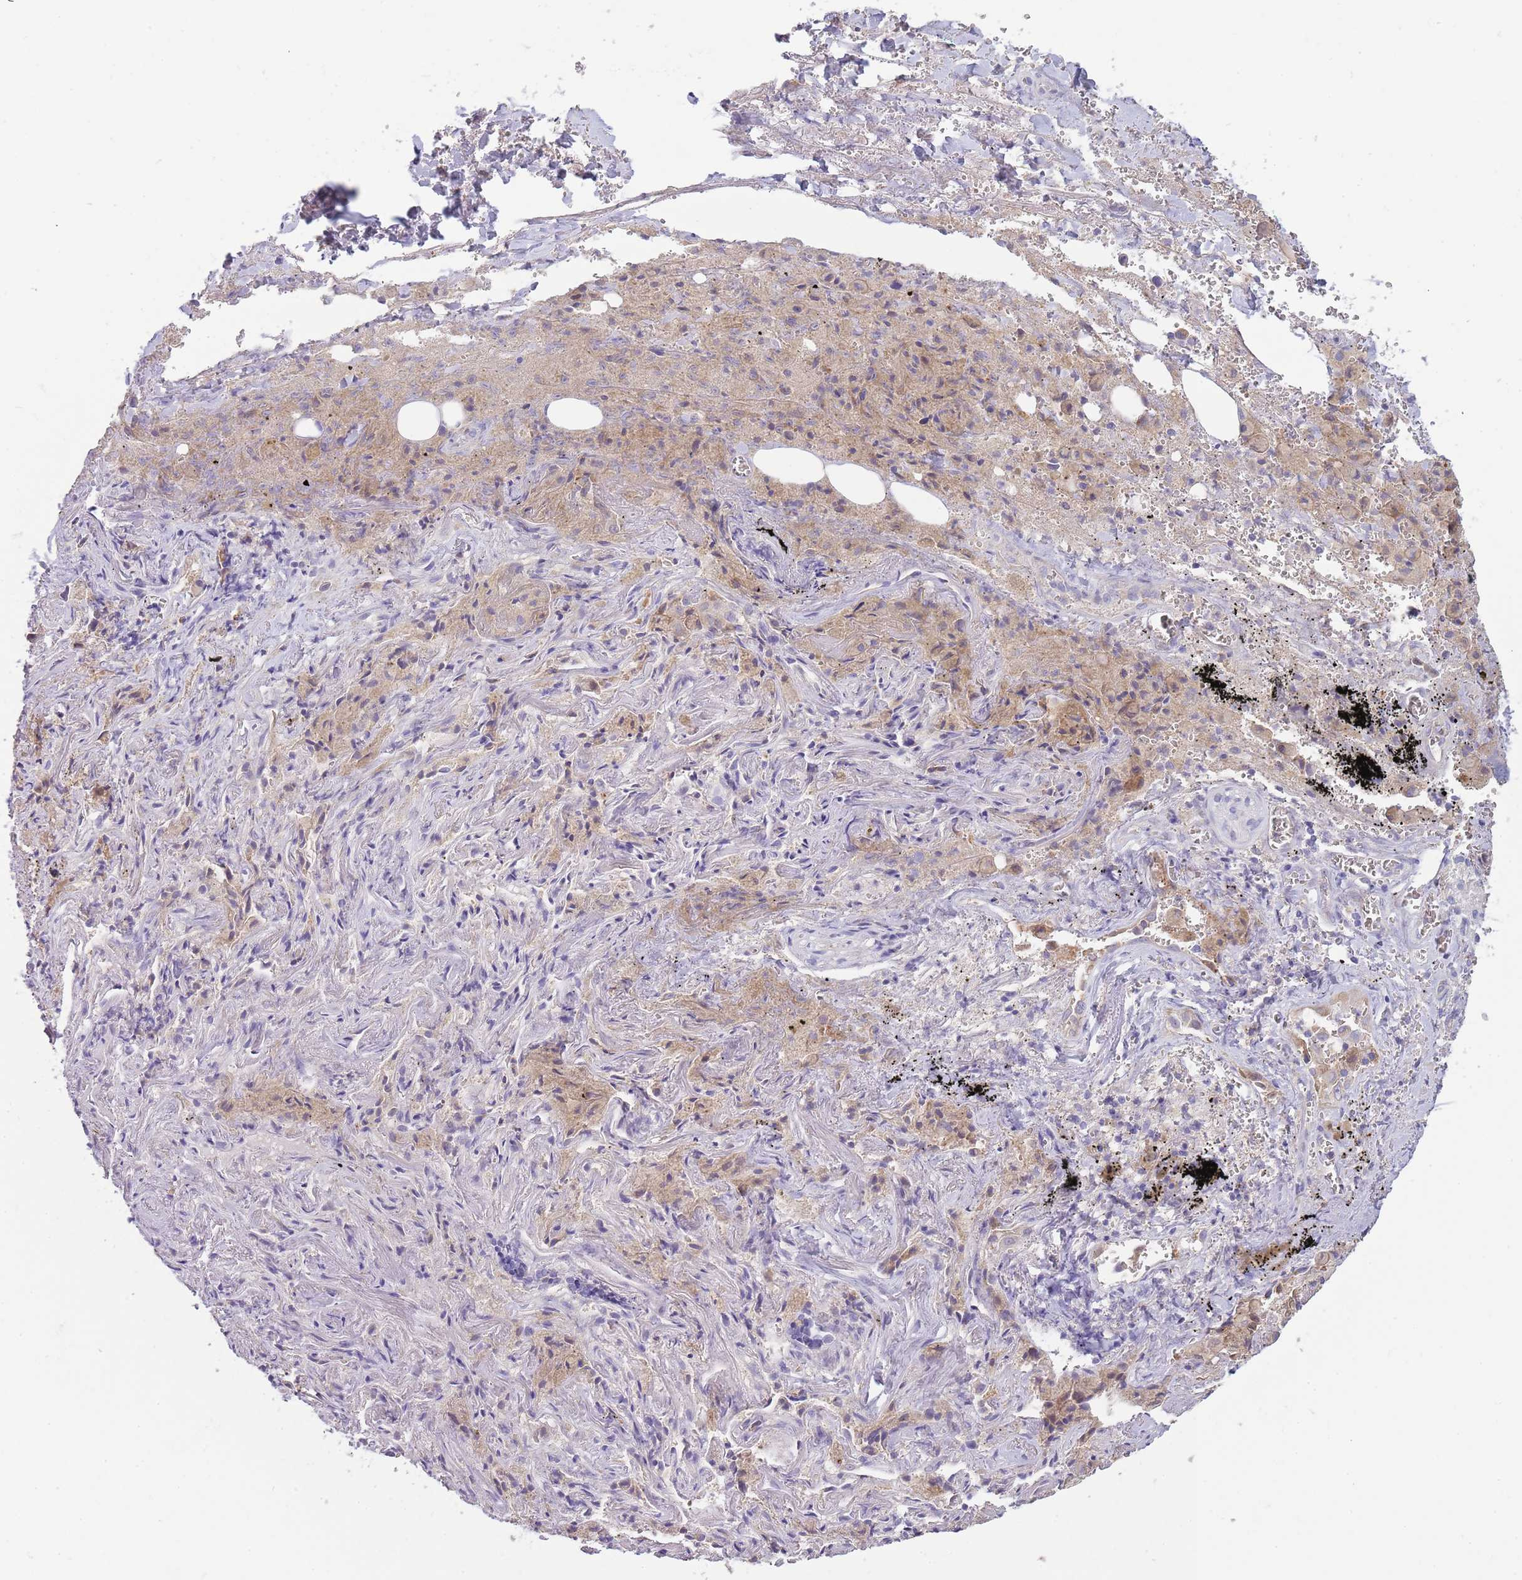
{"staining": {"intensity": "negative", "quantity": "none", "location": "none"}, "tissue": "adipose tissue", "cell_type": "Adipocytes", "image_type": "normal", "snomed": [{"axis": "morphology", "description": "Normal tissue, NOS"}, {"axis": "topography", "description": "Cartilage tissue"}], "caption": "This photomicrograph is of normal adipose tissue stained with immunohistochemistry (IHC) to label a protein in brown with the nuclei are counter-stained blue. There is no expression in adipocytes.", "gene": "SUSD1", "patient": {"sex": "male", "age": 66}}